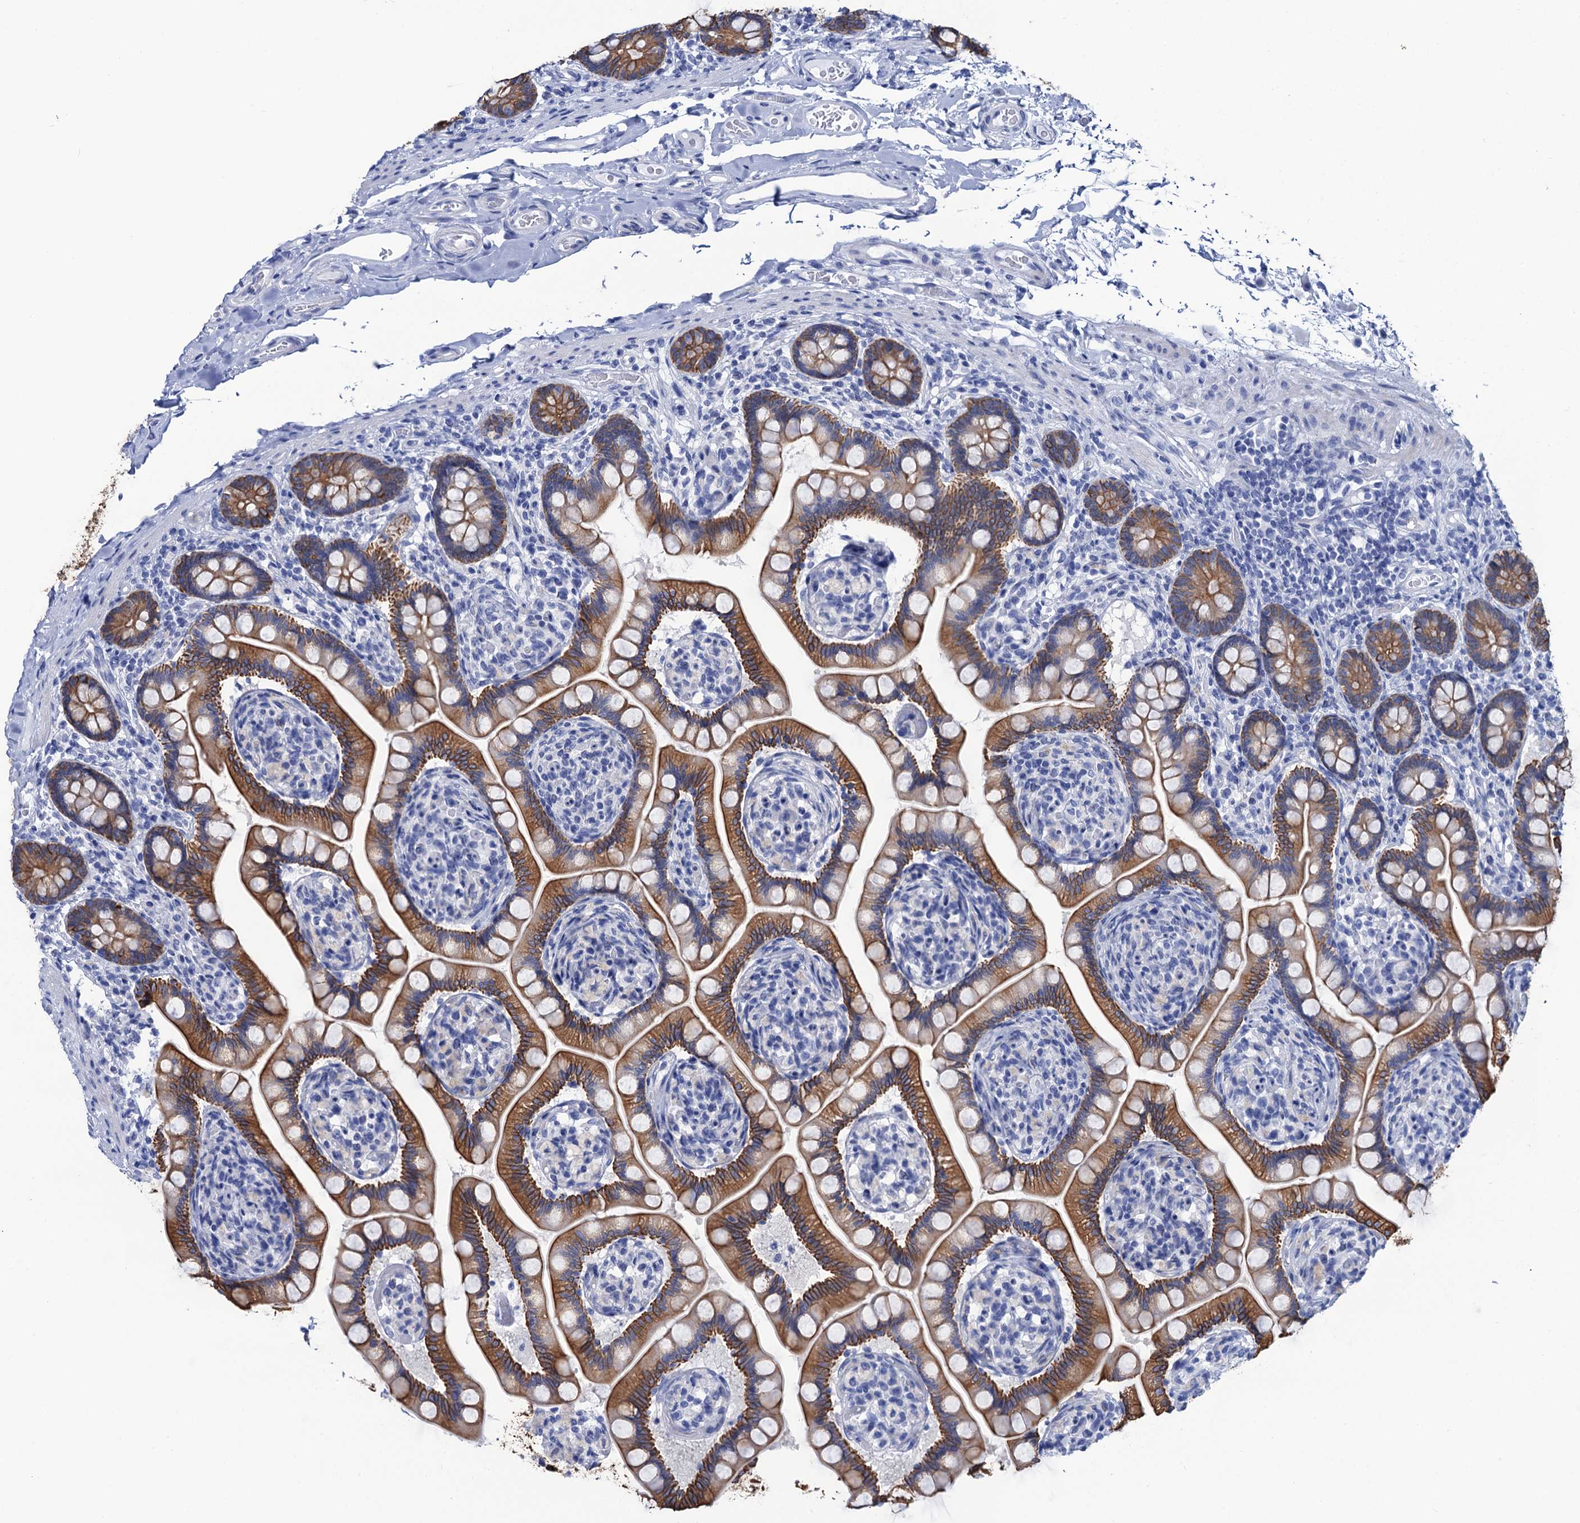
{"staining": {"intensity": "strong", "quantity": ">75%", "location": "cytoplasmic/membranous"}, "tissue": "small intestine", "cell_type": "Glandular cells", "image_type": "normal", "snomed": [{"axis": "morphology", "description": "Normal tissue, NOS"}, {"axis": "topography", "description": "Small intestine"}], "caption": "Small intestine was stained to show a protein in brown. There is high levels of strong cytoplasmic/membranous expression in about >75% of glandular cells. The staining was performed using DAB to visualize the protein expression in brown, while the nuclei were stained in blue with hematoxylin (Magnification: 20x).", "gene": "RAB3IP", "patient": {"sex": "female", "age": 64}}